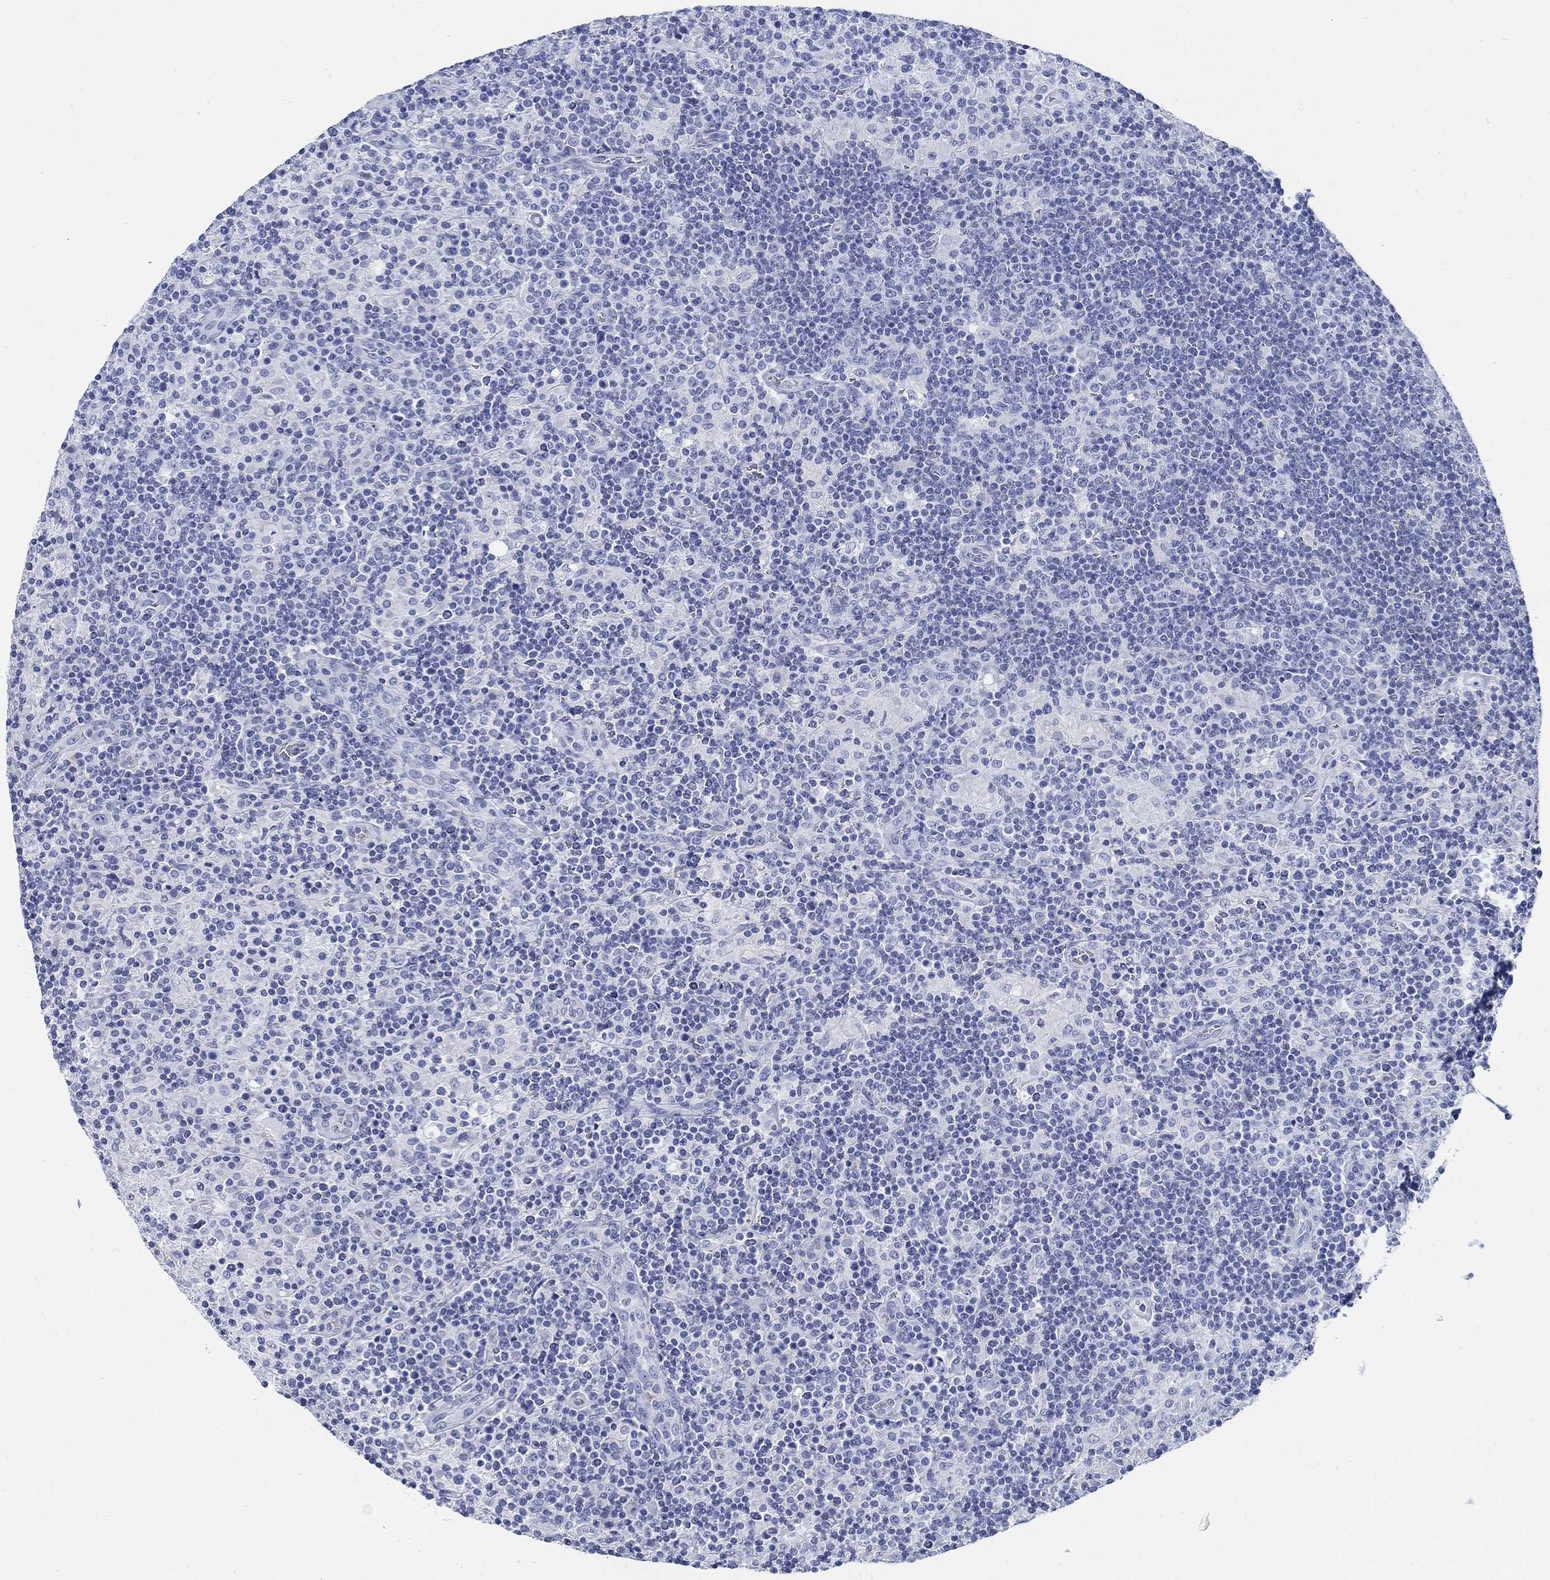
{"staining": {"intensity": "negative", "quantity": "none", "location": "none"}, "tissue": "lymphoma", "cell_type": "Tumor cells", "image_type": "cancer", "snomed": [{"axis": "morphology", "description": "Hodgkin's disease, NOS"}, {"axis": "topography", "description": "Lymph node"}], "caption": "Immunohistochemistry photomicrograph of human lymphoma stained for a protein (brown), which displays no expression in tumor cells.", "gene": "FBXO2", "patient": {"sex": "male", "age": 70}}